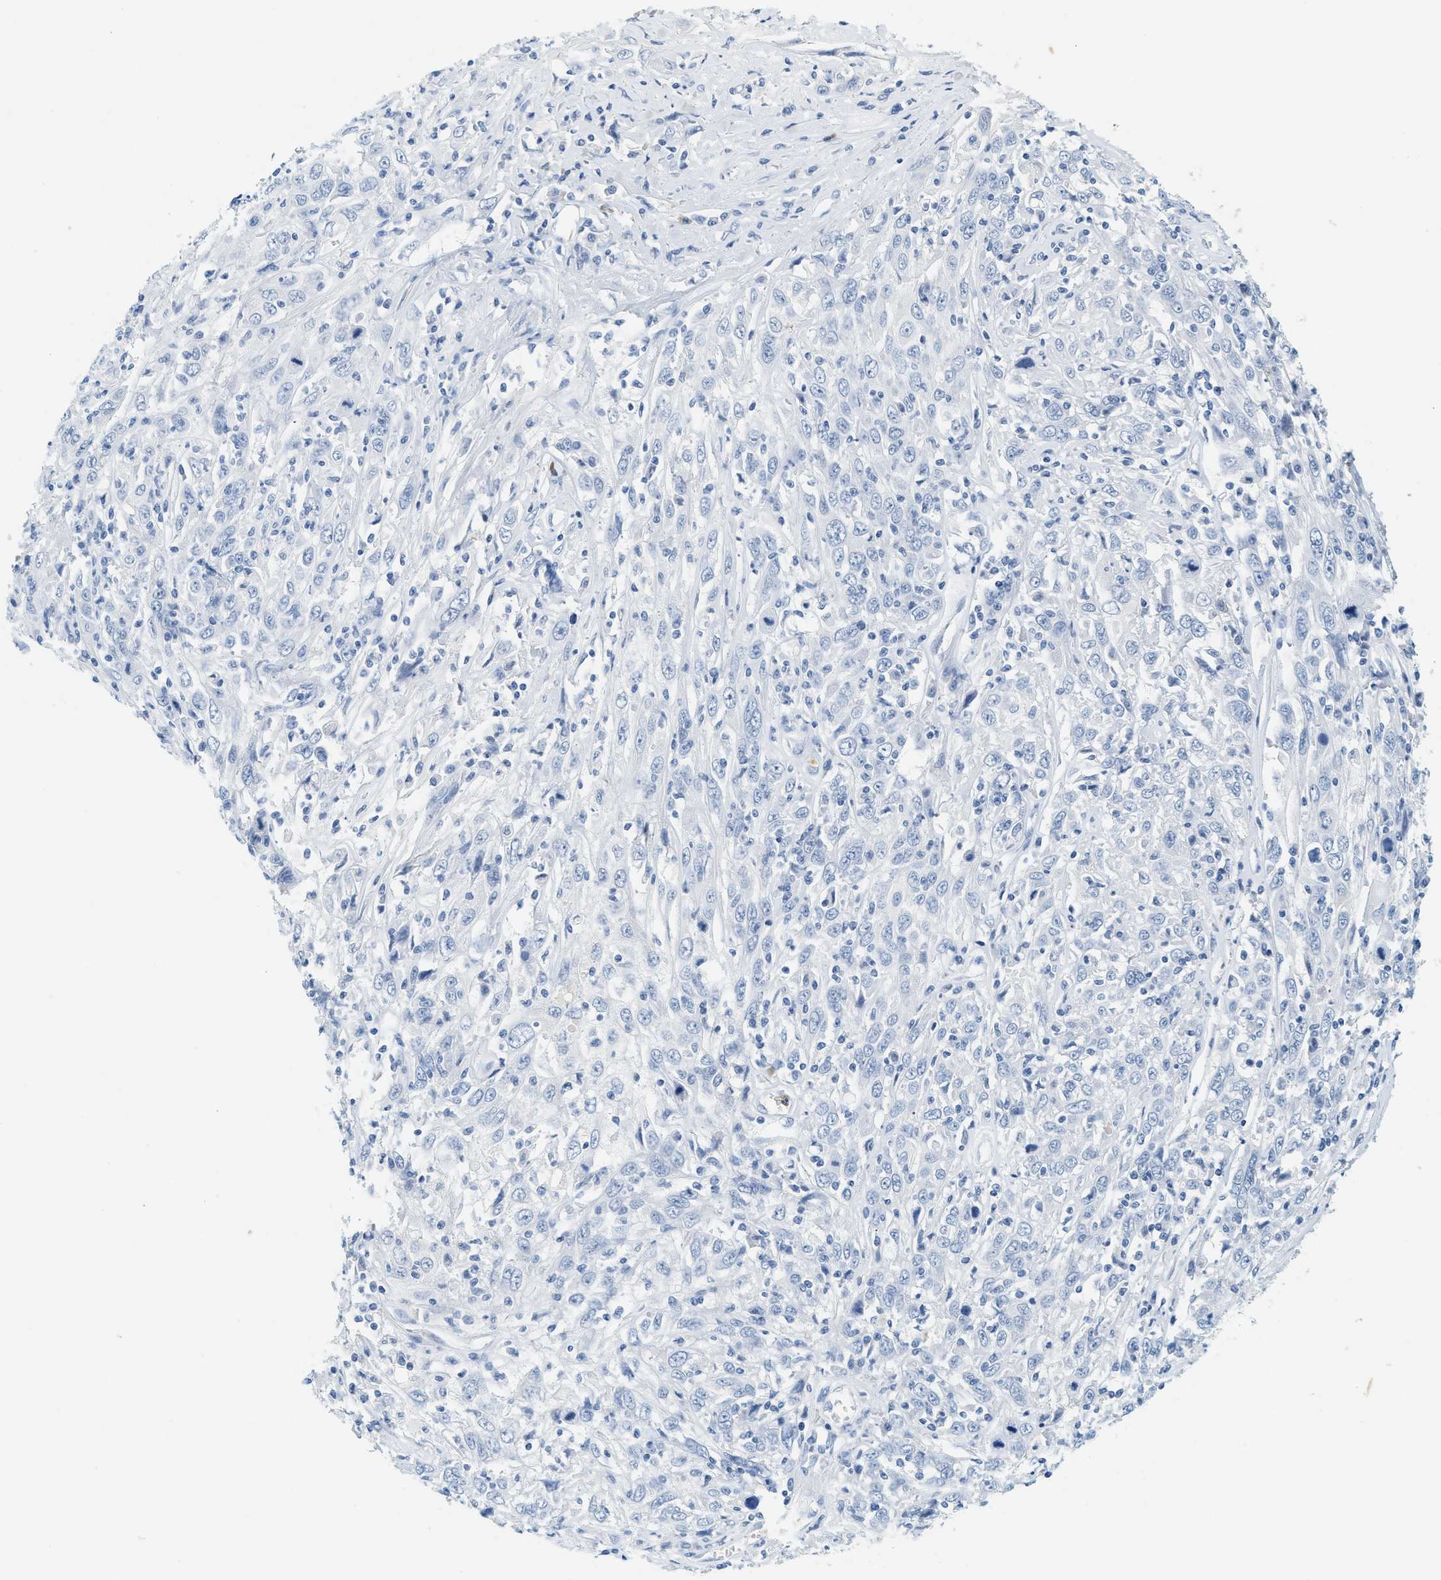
{"staining": {"intensity": "negative", "quantity": "none", "location": "none"}, "tissue": "cervical cancer", "cell_type": "Tumor cells", "image_type": "cancer", "snomed": [{"axis": "morphology", "description": "Squamous cell carcinoma, NOS"}, {"axis": "topography", "description": "Cervix"}], "caption": "The histopathology image exhibits no staining of tumor cells in cervical cancer (squamous cell carcinoma).", "gene": "LCN2", "patient": {"sex": "female", "age": 46}}